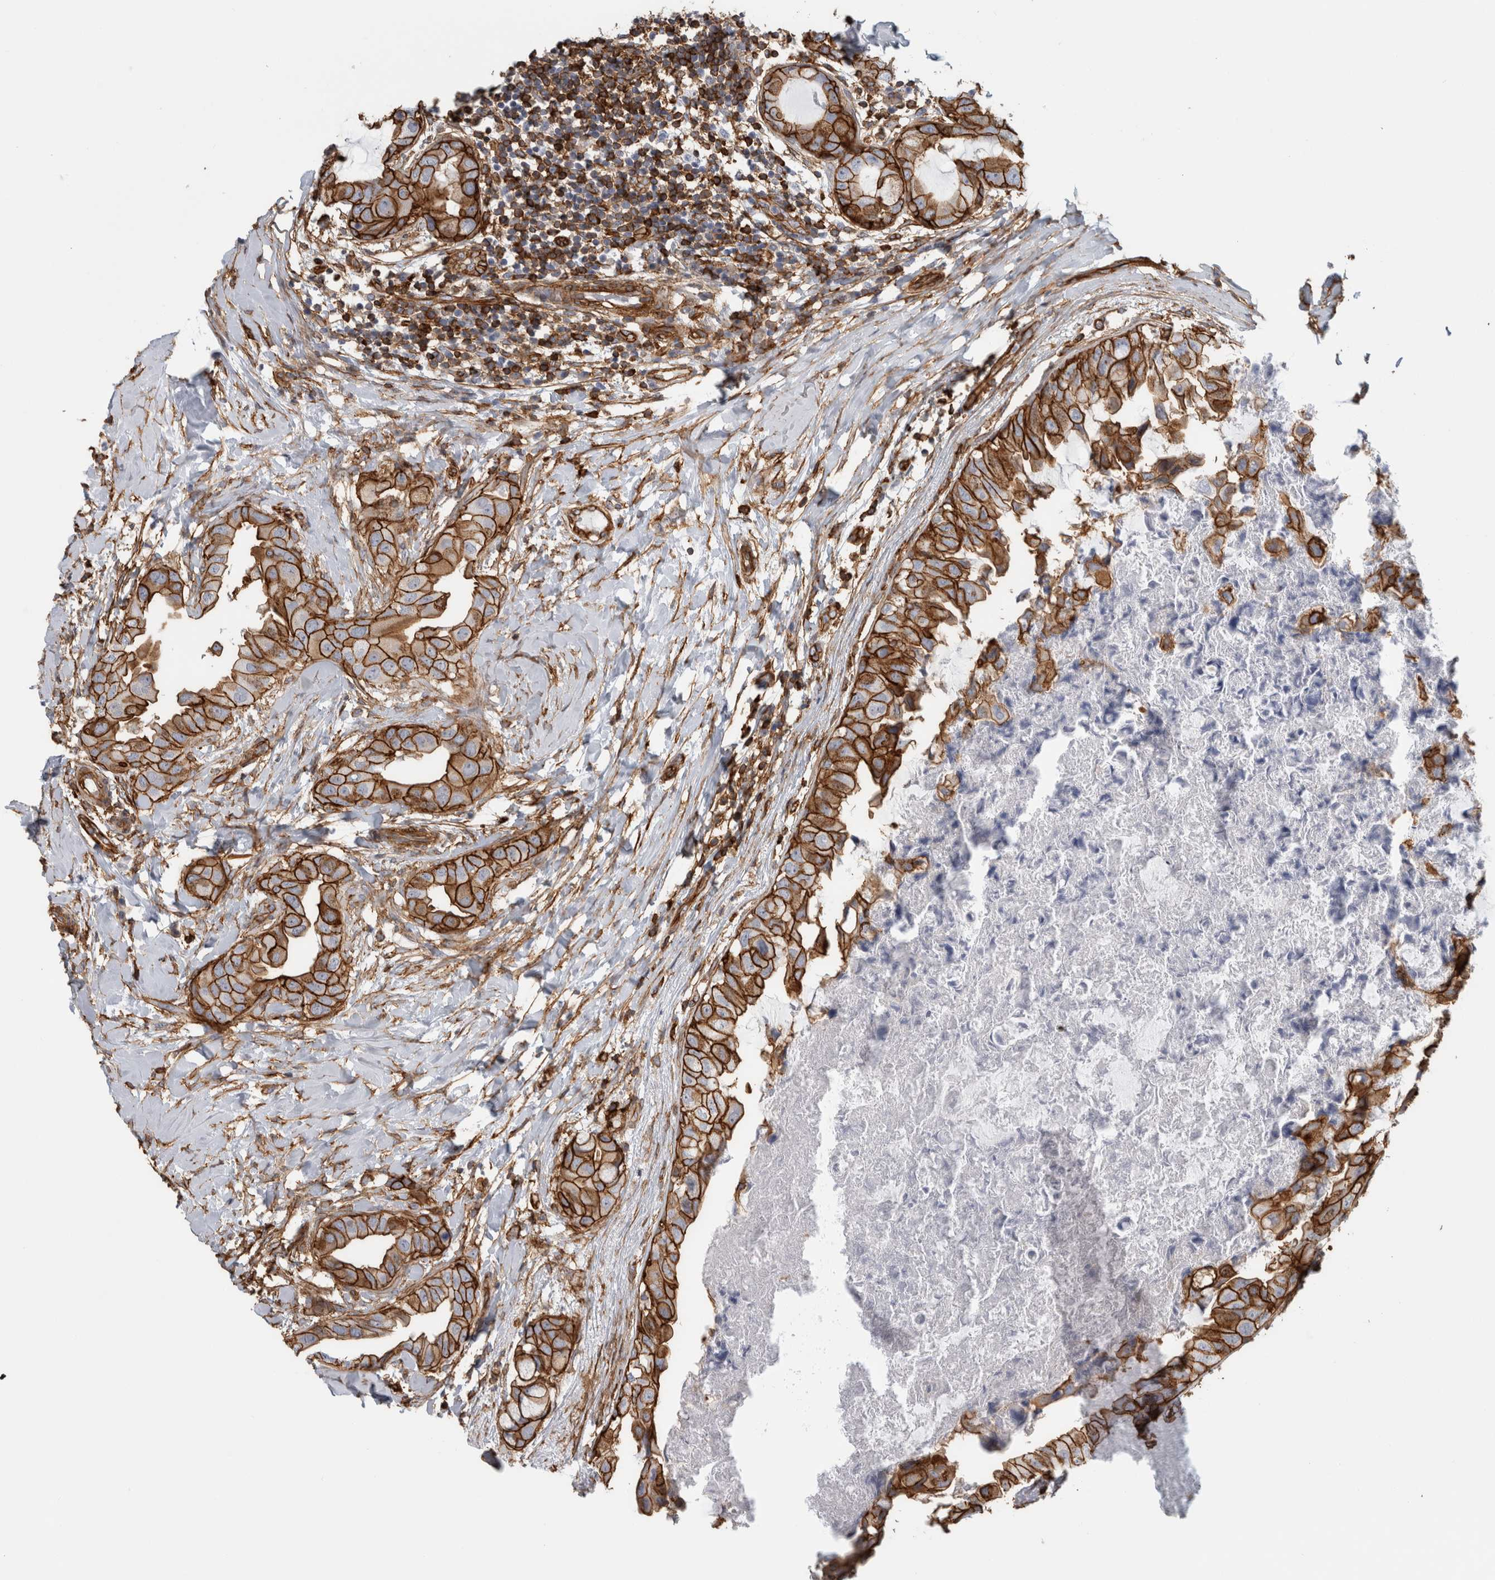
{"staining": {"intensity": "strong", "quantity": ">75%", "location": "cytoplasmic/membranous"}, "tissue": "breast cancer", "cell_type": "Tumor cells", "image_type": "cancer", "snomed": [{"axis": "morphology", "description": "Duct carcinoma"}, {"axis": "topography", "description": "Breast"}], "caption": "An IHC image of tumor tissue is shown. Protein staining in brown shows strong cytoplasmic/membranous positivity in invasive ductal carcinoma (breast) within tumor cells.", "gene": "AHNAK", "patient": {"sex": "female", "age": 40}}